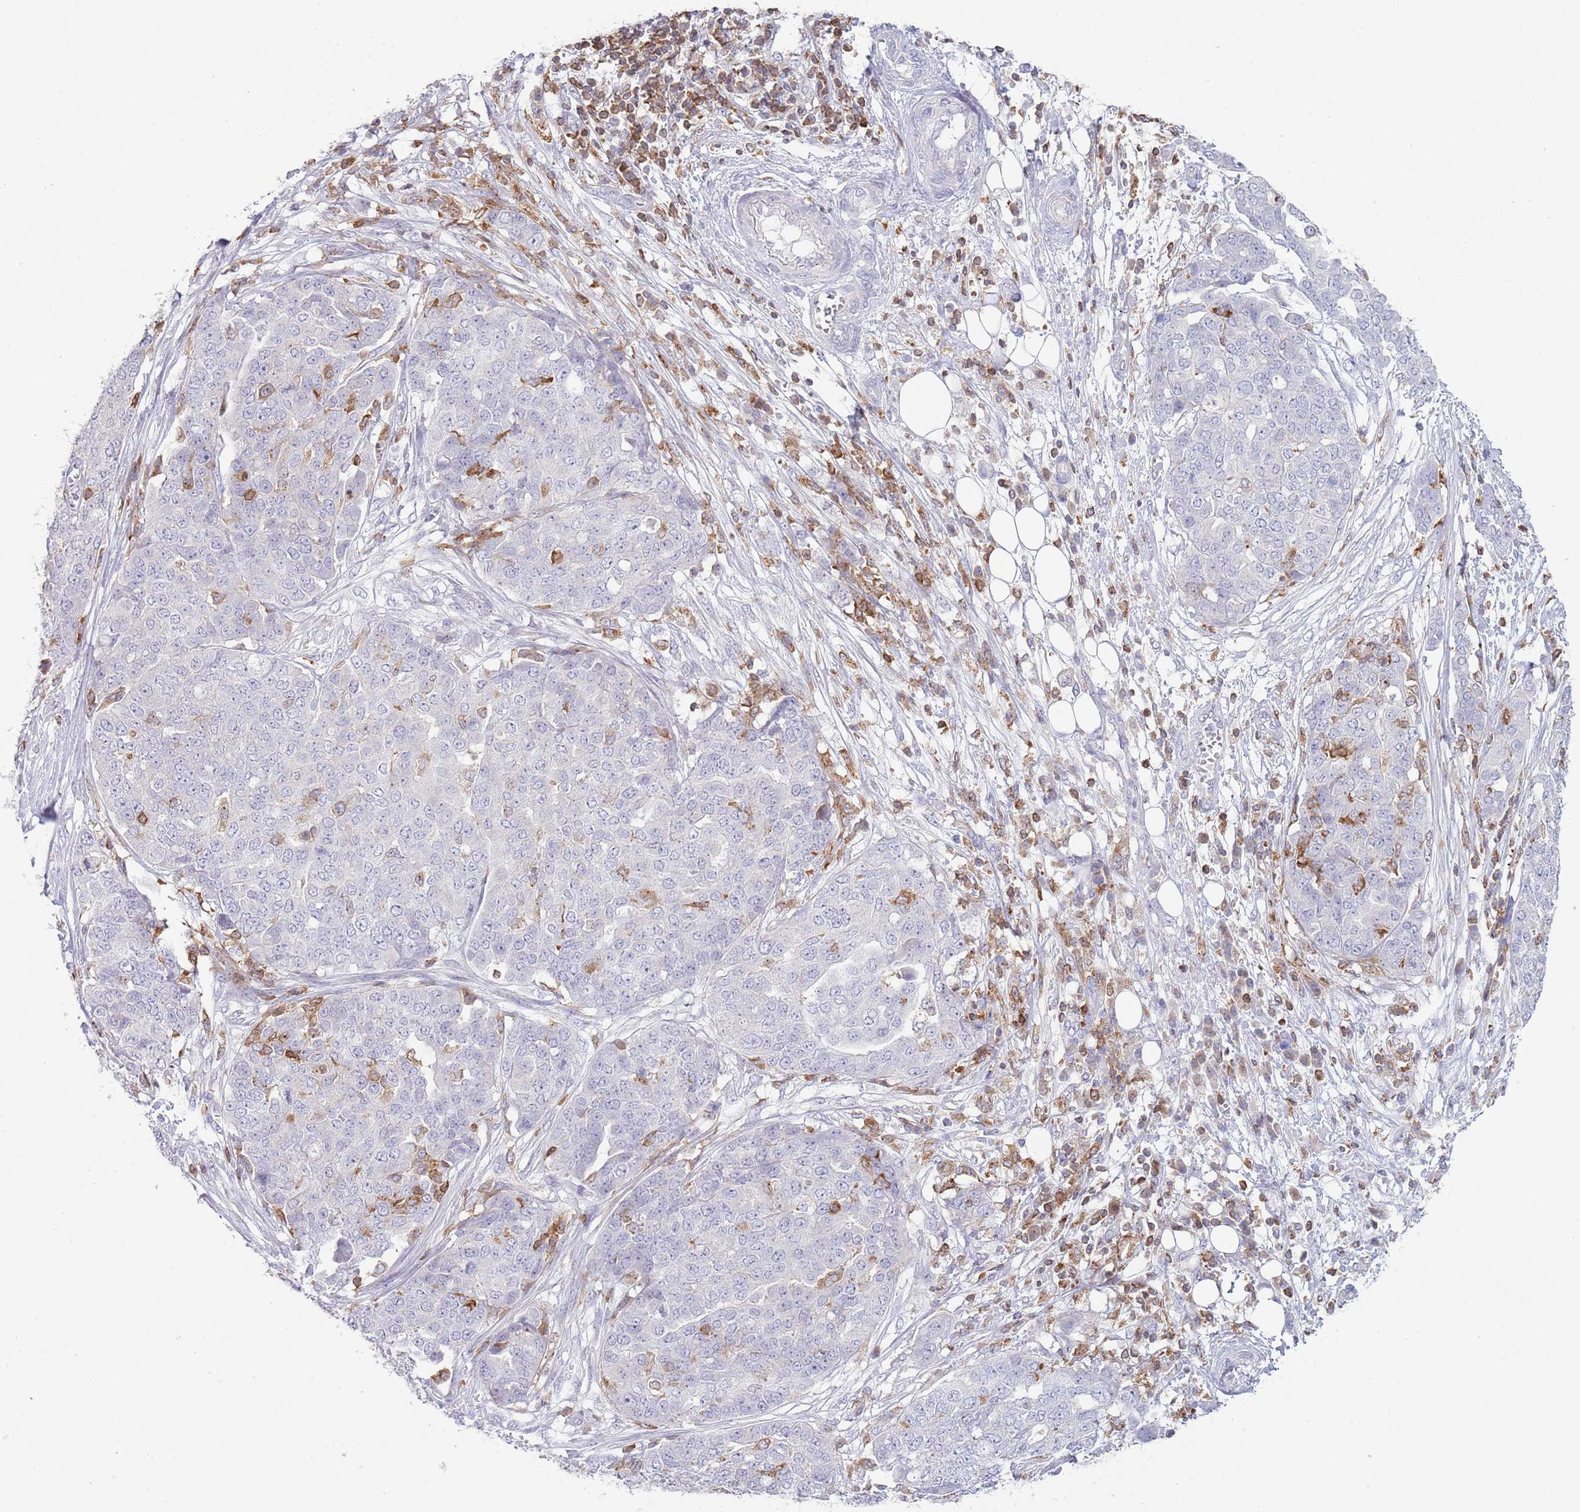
{"staining": {"intensity": "negative", "quantity": "none", "location": "none"}, "tissue": "ovarian cancer", "cell_type": "Tumor cells", "image_type": "cancer", "snomed": [{"axis": "morphology", "description": "Cystadenocarcinoma, serous, NOS"}, {"axis": "topography", "description": "Soft tissue"}, {"axis": "topography", "description": "Ovary"}], "caption": "A high-resolution photomicrograph shows immunohistochemistry staining of ovarian serous cystadenocarcinoma, which exhibits no significant positivity in tumor cells.", "gene": "LPXN", "patient": {"sex": "female", "age": 57}}